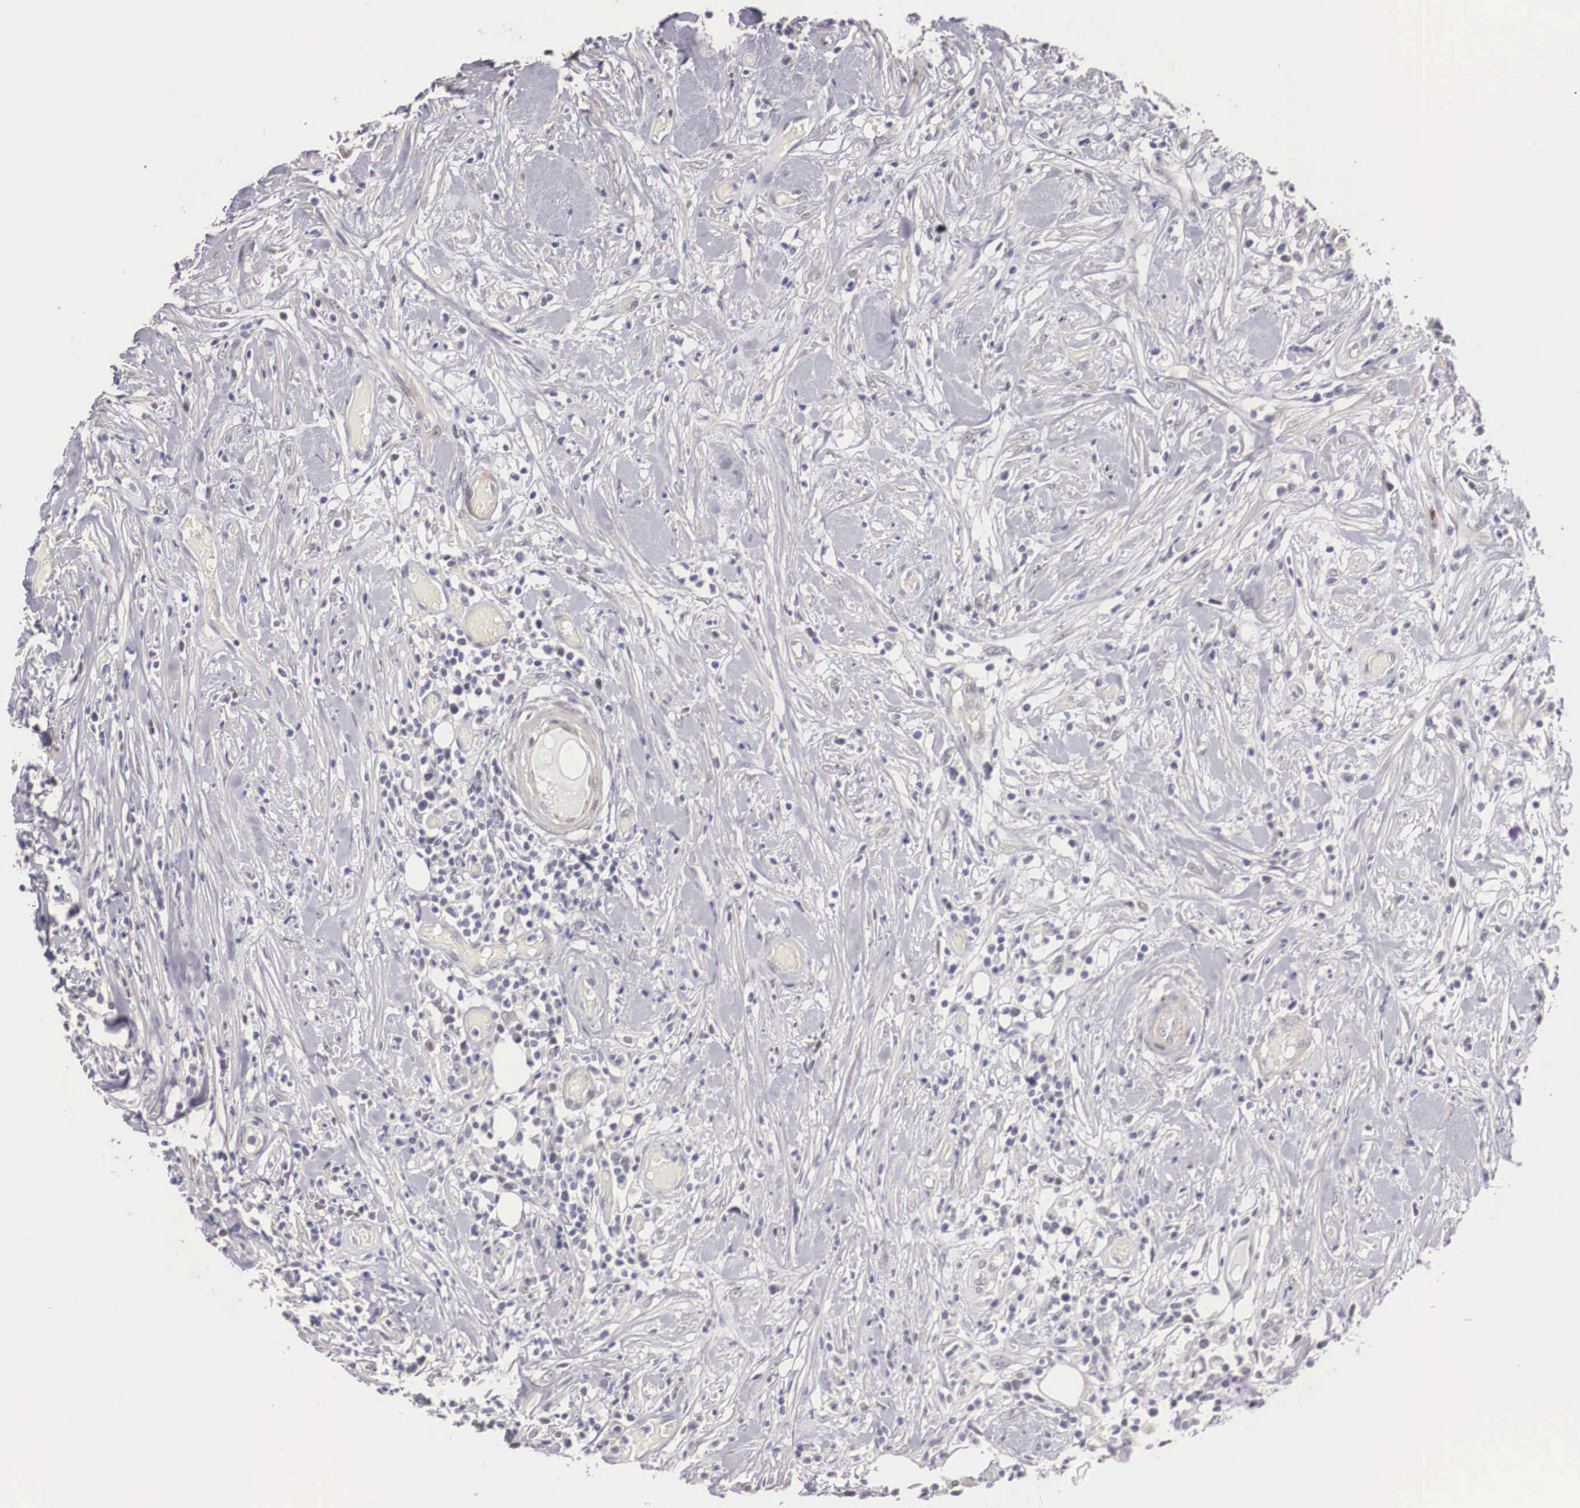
{"staining": {"intensity": "moderate", "quantity": "25%-75%", "location": "nuclear"}, "tissue": "lymphoma", "cell_type": "Tumor cells", "image_type": "cancer", "snomed": [{"axis": "morphology", "description": "Malignant lymphoma, non-Hodgkin's type, High grade"}, {"axis": "topography", "description": "Colon"}], "caption": "Protein expression analysis of high-grade malignant lymphoma, non-Hodgkin's type displays moderate nuclear expression in about 25%-75% of tumor cells.", "gene": "ENOX2", "patient": {"sex": "male", "age": 82}}